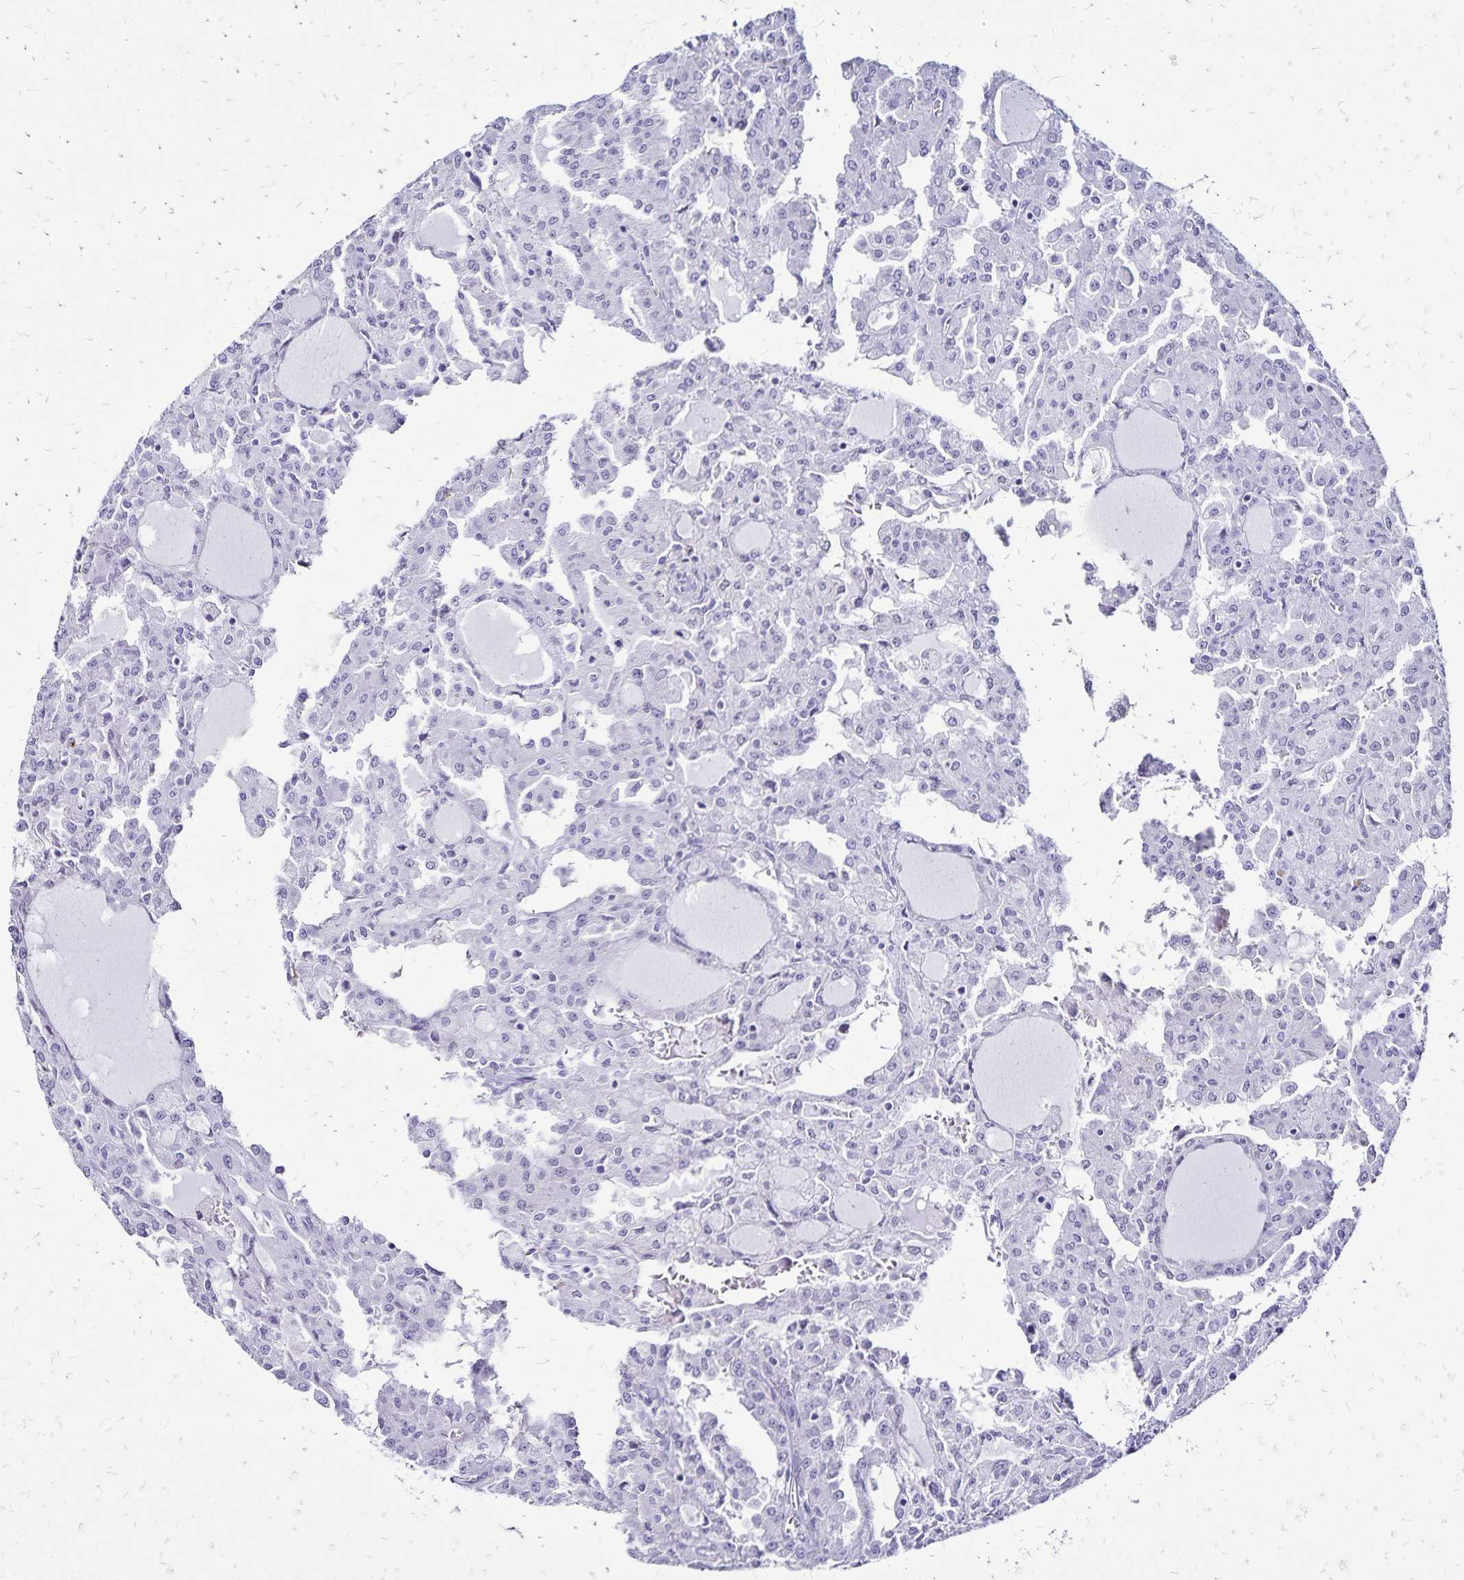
{"staining": {"intensity": "negative", "quantity": "none", "location": "none"}, "tissue": "head and neck cancer", "cell_type": "Tumor cells", "image_type": "cancer", "snomed": [{"axis": "morphology", "description": "Adenocarcinoma, NOS"}, {"axis": "topography", "description": "Head-Neck"}], "caption": "This is an IHC image of human adenocarcinoma (head and neck). There is no staining in tumor cells.", "gene": "LIN28B", "patient": {"sex": "male", "age": 64}}